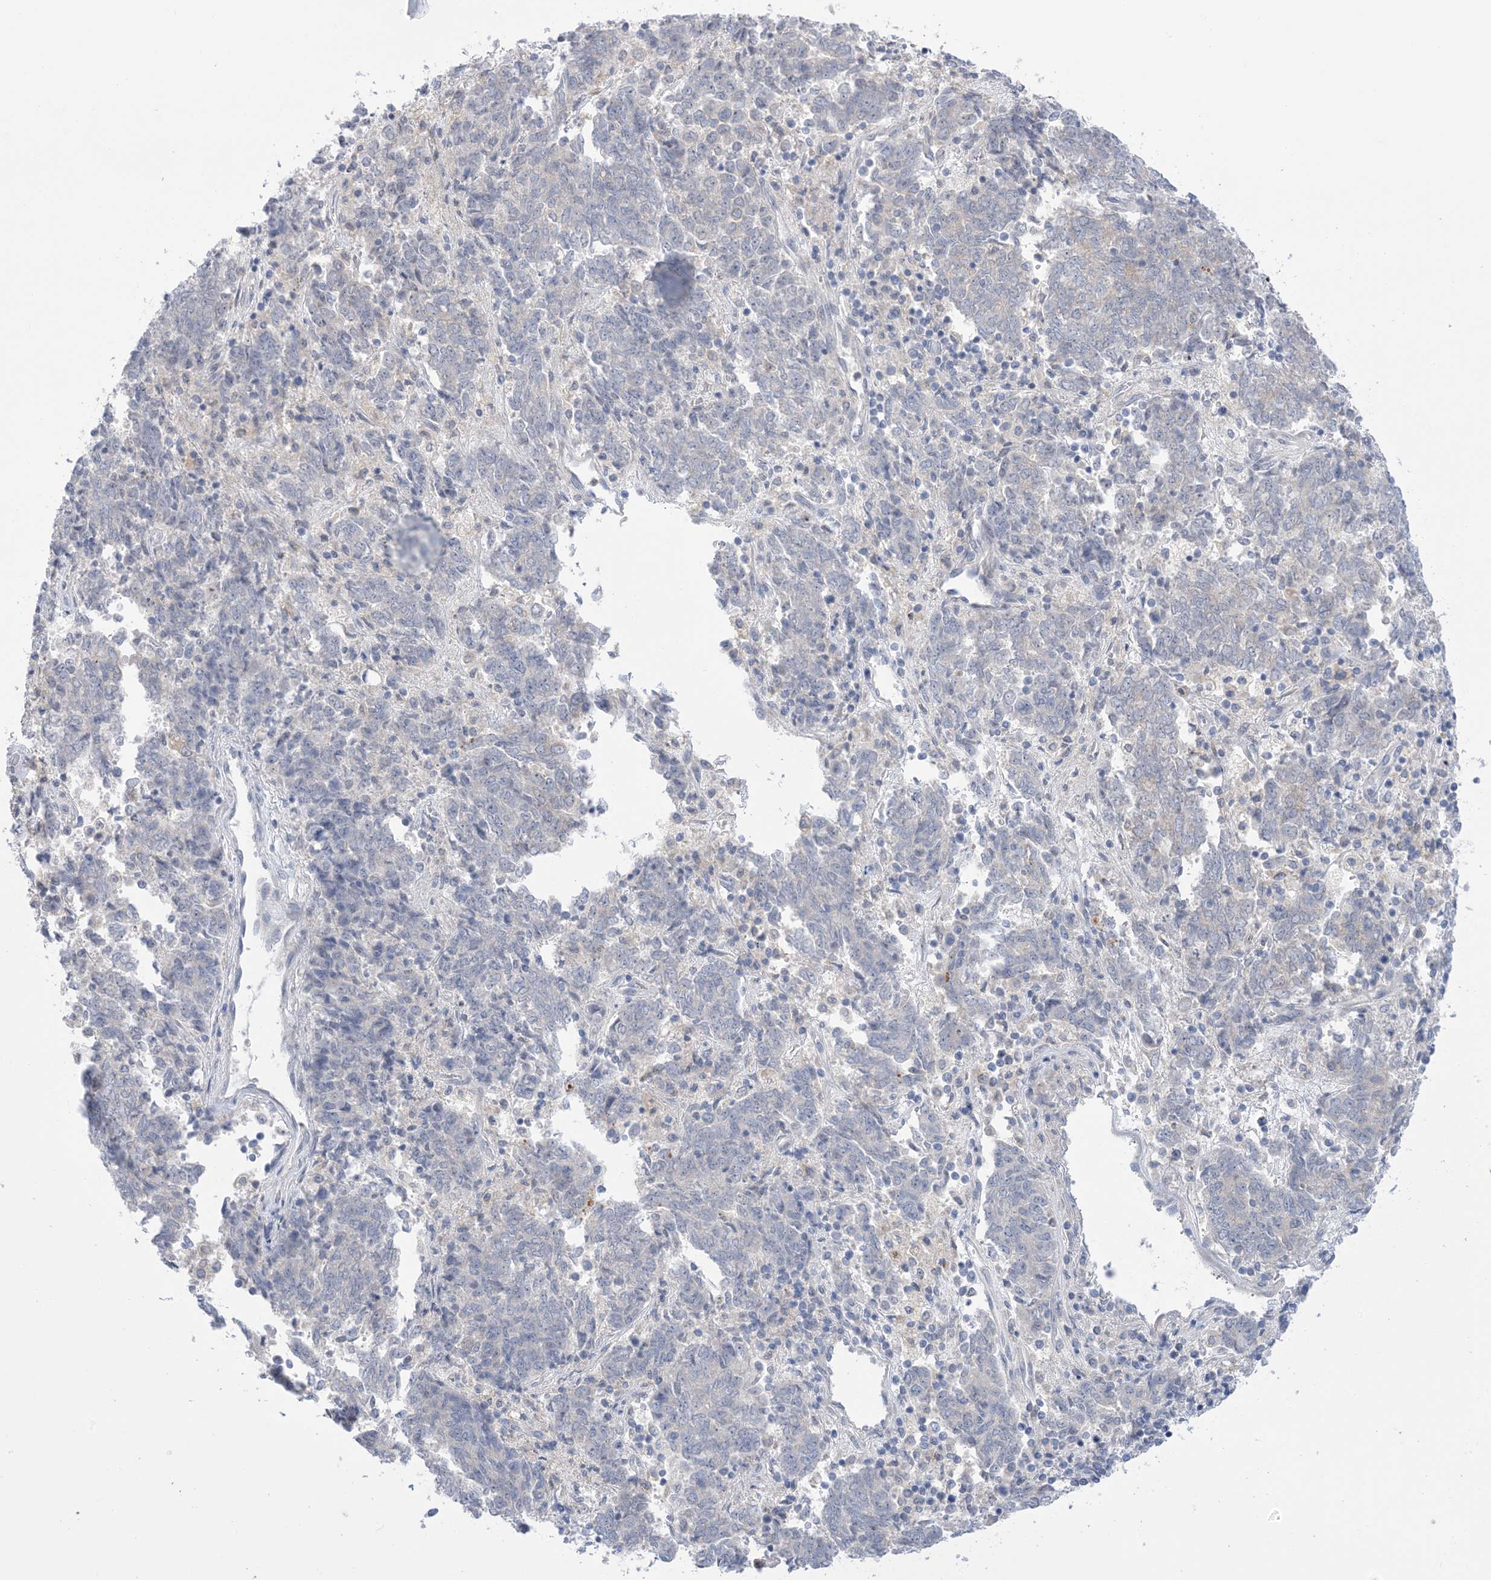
{"staining": {"intensity": "negative", "quantity": "none", "location": "none"}, "tissue": "endometrial cancer", "cell_type": "Tumor cells", "image_type": "cancer", "snomed": [{"axis": "morphology", "description": "Adenocarcinoma, NOS"}, {"axis": "topography", "description": "Endometrium"}], "caption": "The immunohistochemistry (IHC) image has no significant expression in tumor cells of endometrial cancer (adenocarcinoma) tissue.", "gene": "TTYH1", "patient": {"sex": "female", "age": 80}}